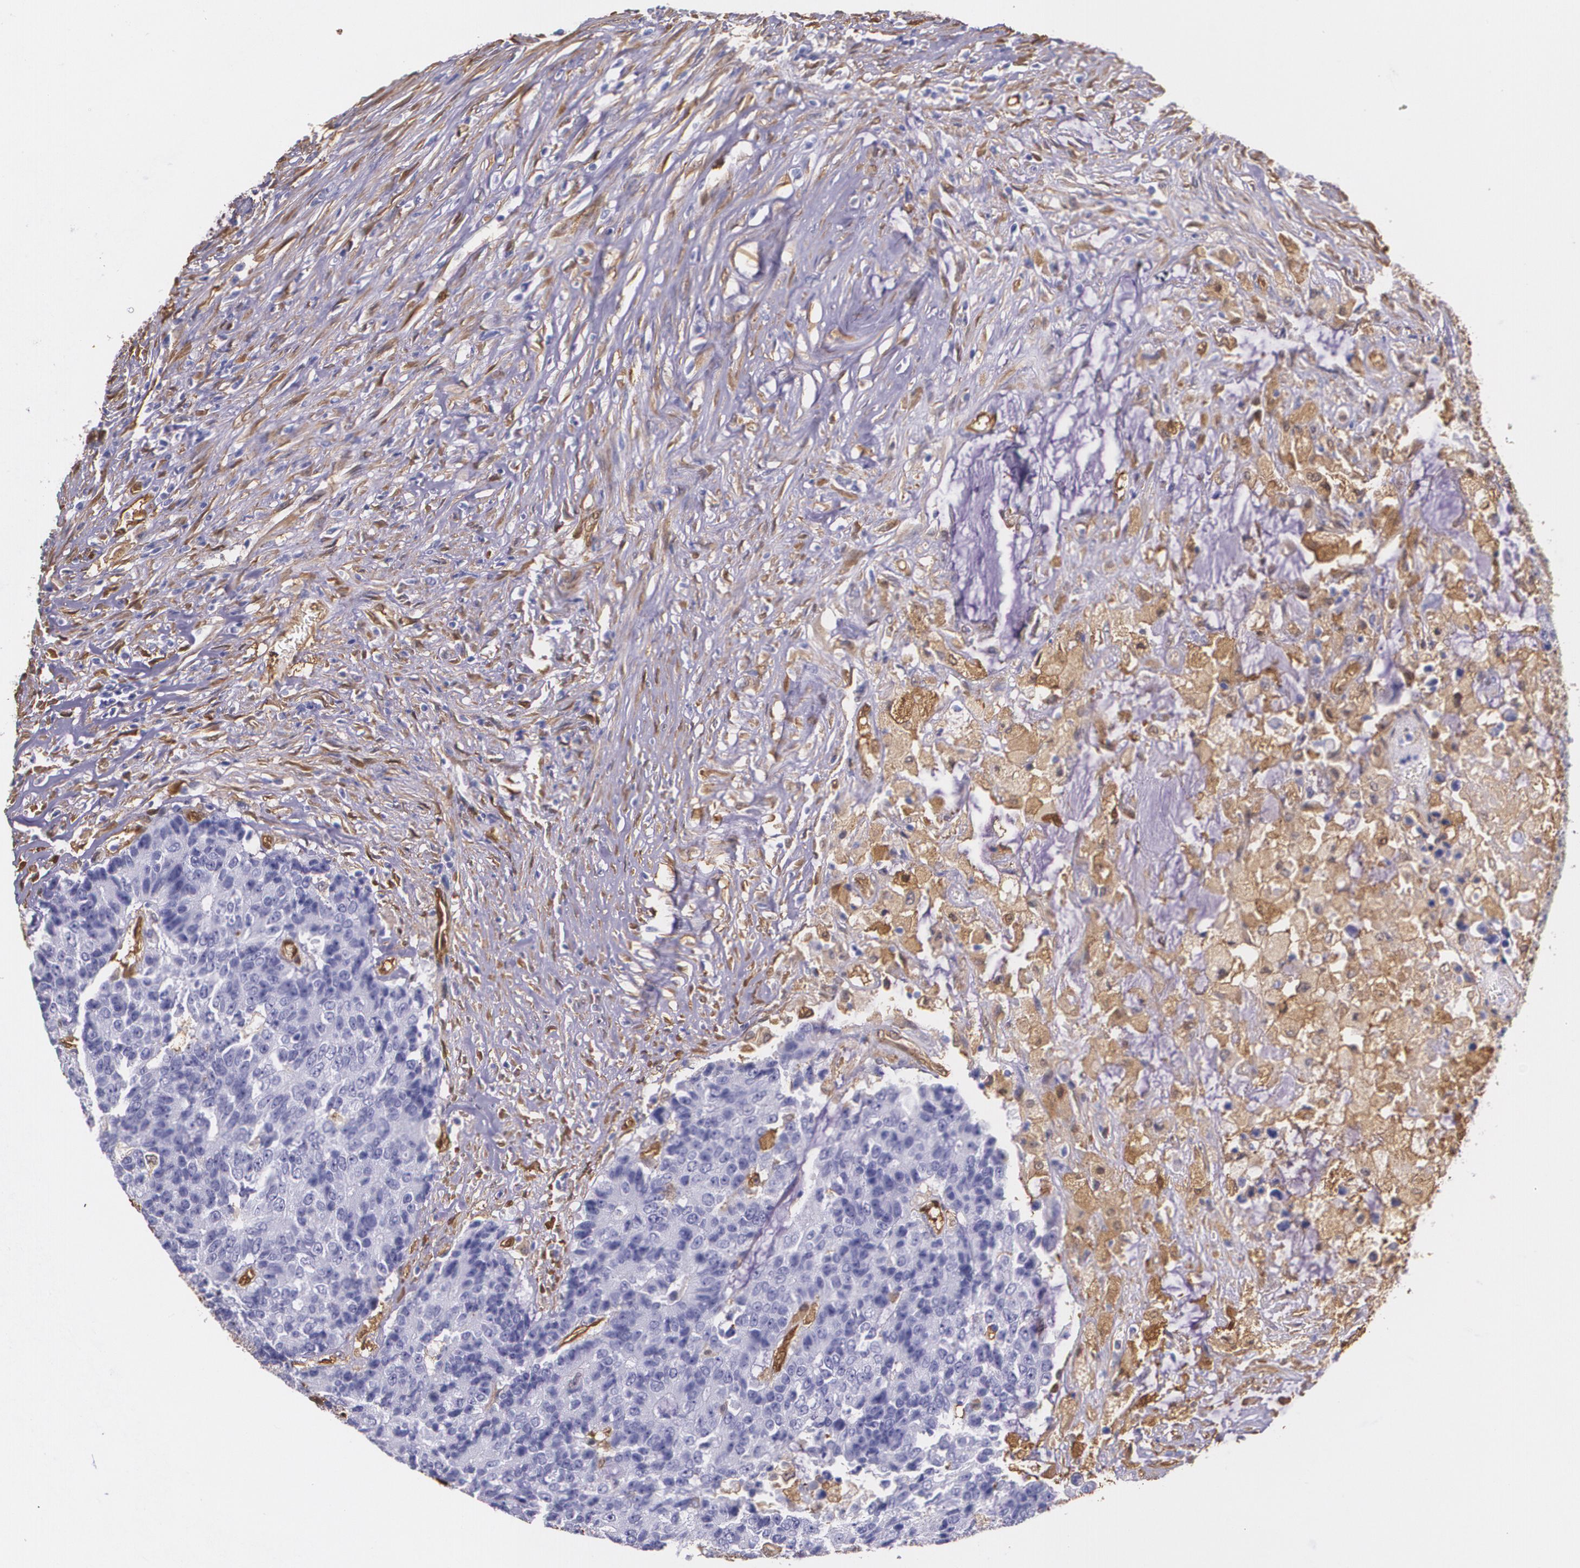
{"staining": {"intensity": "negative", "quantity": "none", "location": "none"}, "tissue": "colorectal cancer", "cell_type": "Tumor cells", "image_type": "cancer", "snomed": [{"axis": "morphology", "description": "Adenocarcinoma, NOS"}, {"axis": "topography", "description": "Colon"}], "caption": "A high-resolution histopathology image shows immunohistochemistry (IHC) staining of colorectal adenocarcinoma, which demonstrates no significant expression in tumor cells.", "gene": "MMP2", "patient": {"sex": "female", "age": 86}}